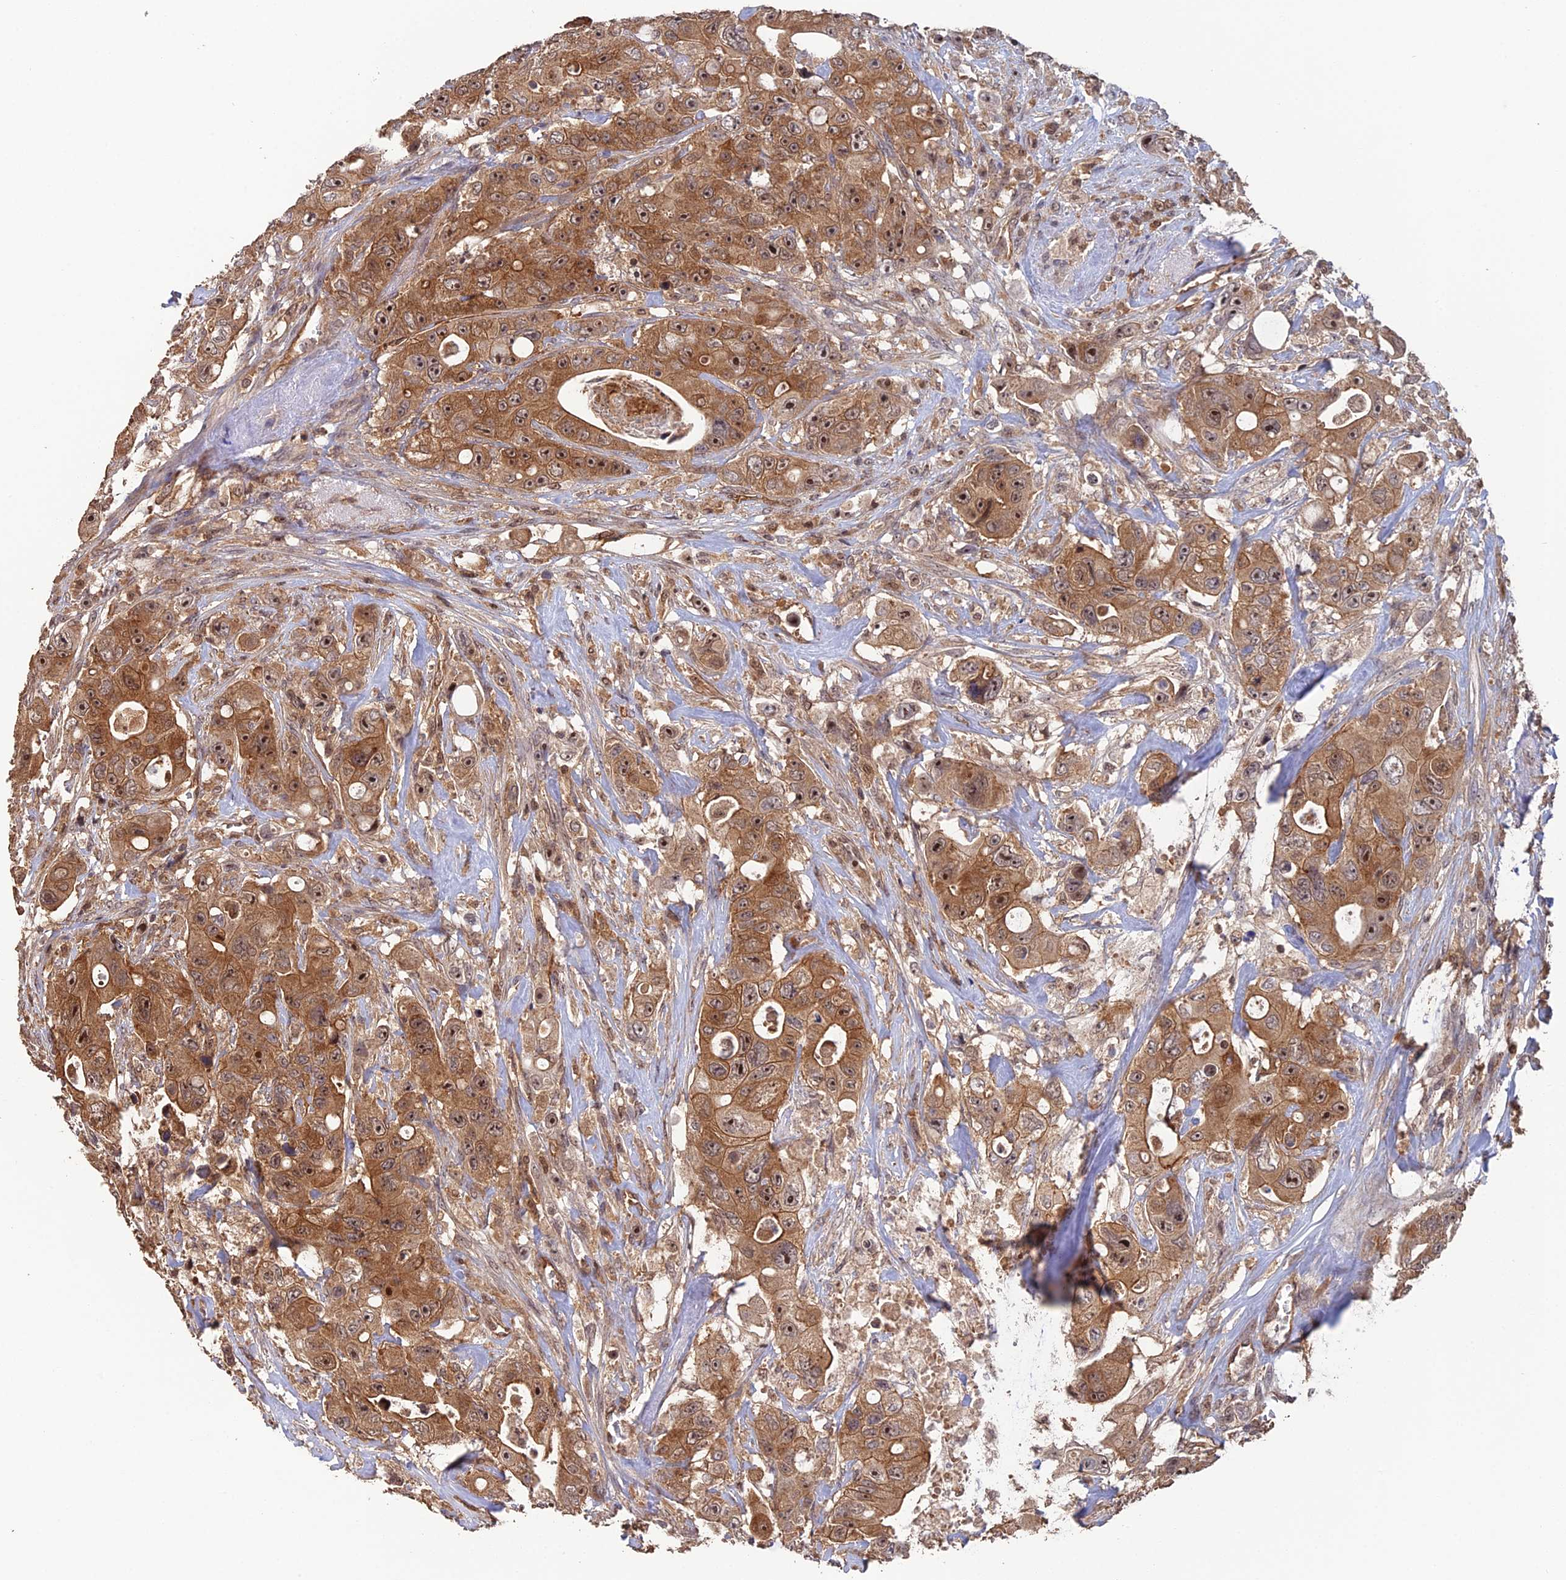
{"staining": {"intensity": "strong", "quantity": ">75%", "location": "cytoplasmic/membranous,nuclear"}, "tissue": "colorectal cancer", "cell_type": "Tumor cells", "image_type": "cancer", "snomed": [{"axis": "morphology", "description": "Adenocarcinoma, NOS"}, {"axis": "topography", "description": "Colon"}], "caption": "Tumor cells exhibit strong cytoplasmic/membranous and nuclear positivity in approximately >75% of cells in colorectal cancer (adenocarcinoma).", "gene": "RALGAPA2", "patient": {"sex": "female", "age": 46}}